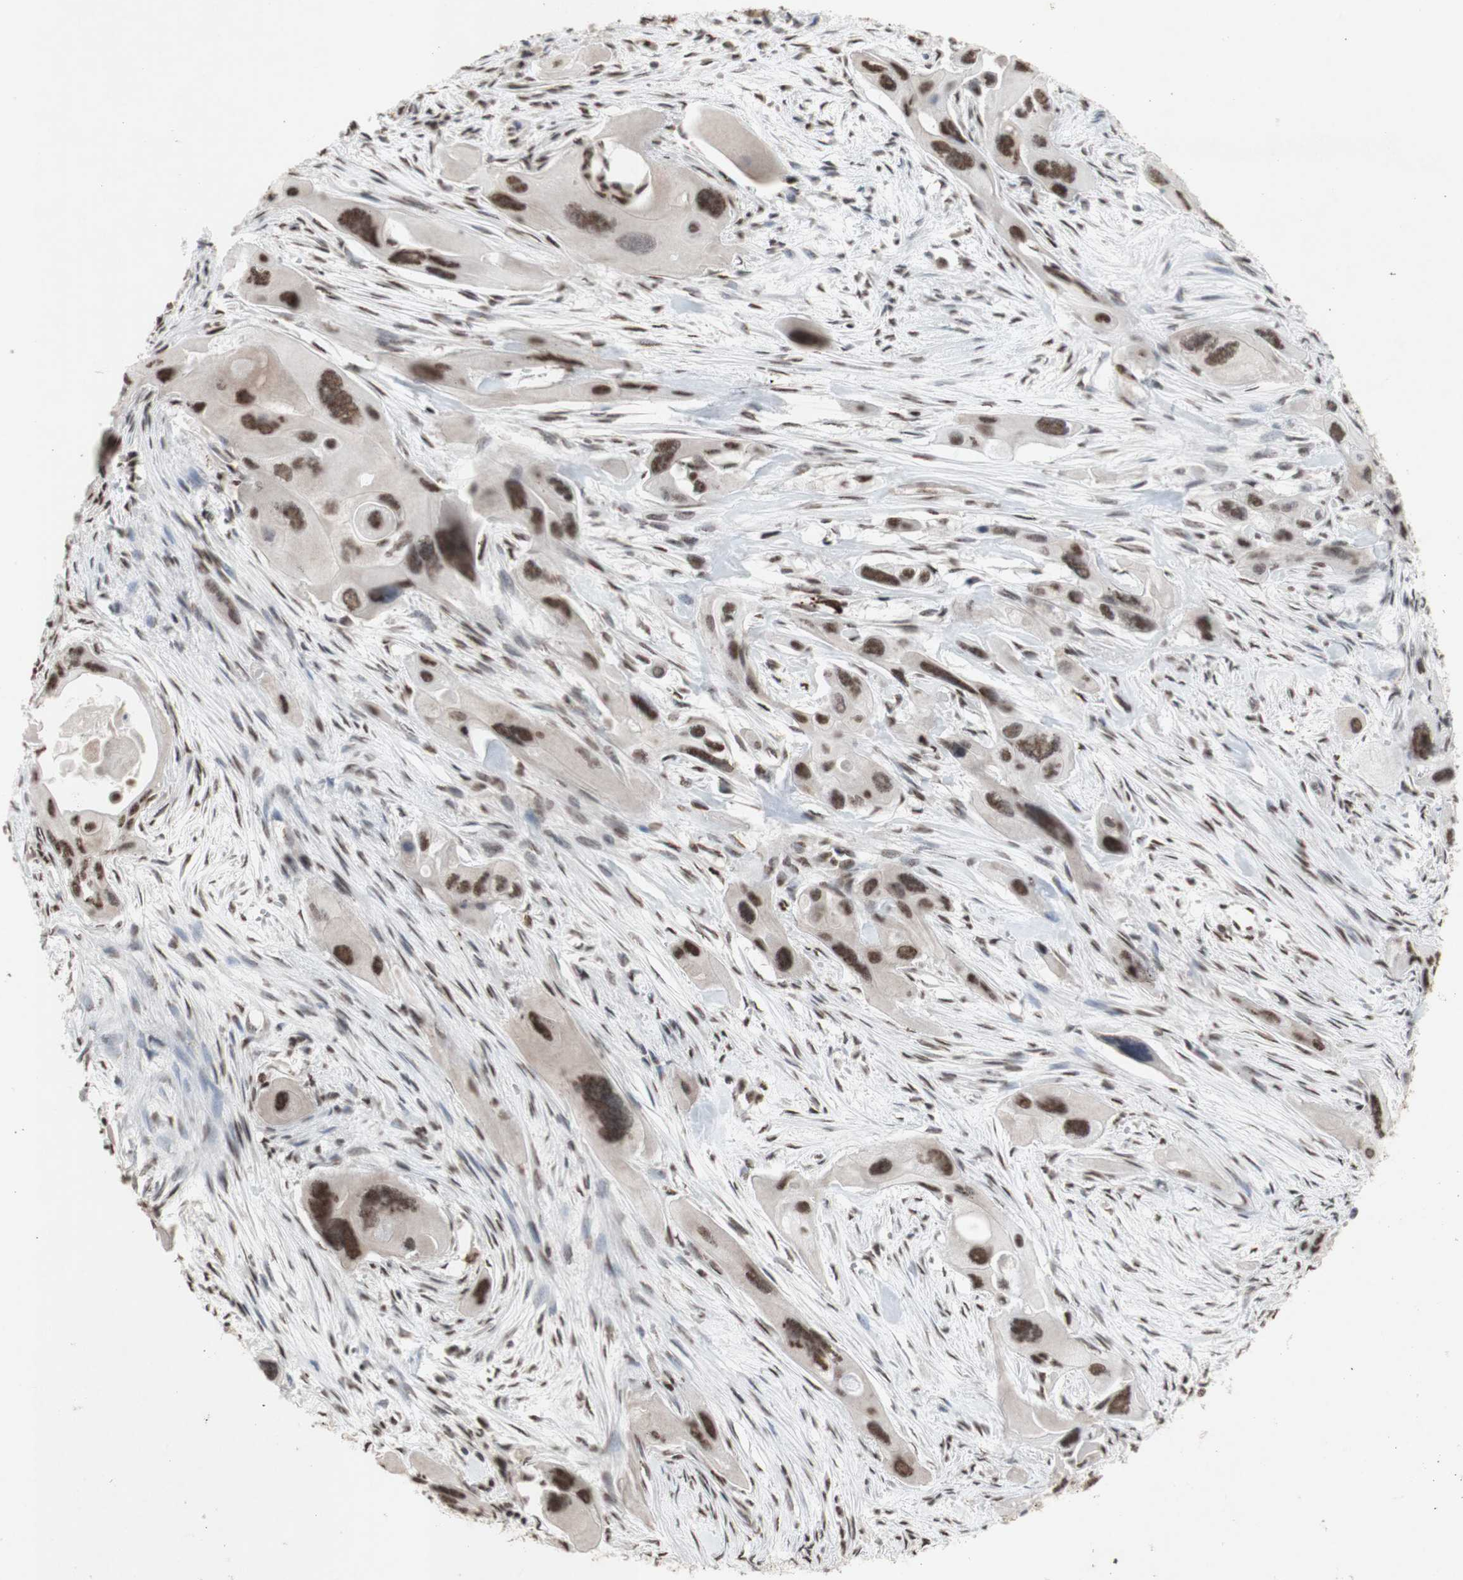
{"staining": {"intensity": "moderate", "quantity": ">75%", "location": "nuclear"}, "tissue": "pancreatic cancer", "cell_type": "Tumor cells", "image_type": "cancer", "snomed": [{"axis": "morphology", "description": "Adenocarcinoma, NOS"}, {"axis": "topography", "description": "Pancreas"}], "caption": "Protein expression analysis of human pancreatic adenocarcinoma reveals moderate nuclear staining in about >75% of tumor cells. (Stains: DAB in brown, nuclei in blue, Microscopy: brightfield microscopy at high magnification).", "gene": "SFPQ", "patient": {"sex": "male", "age": 73}}